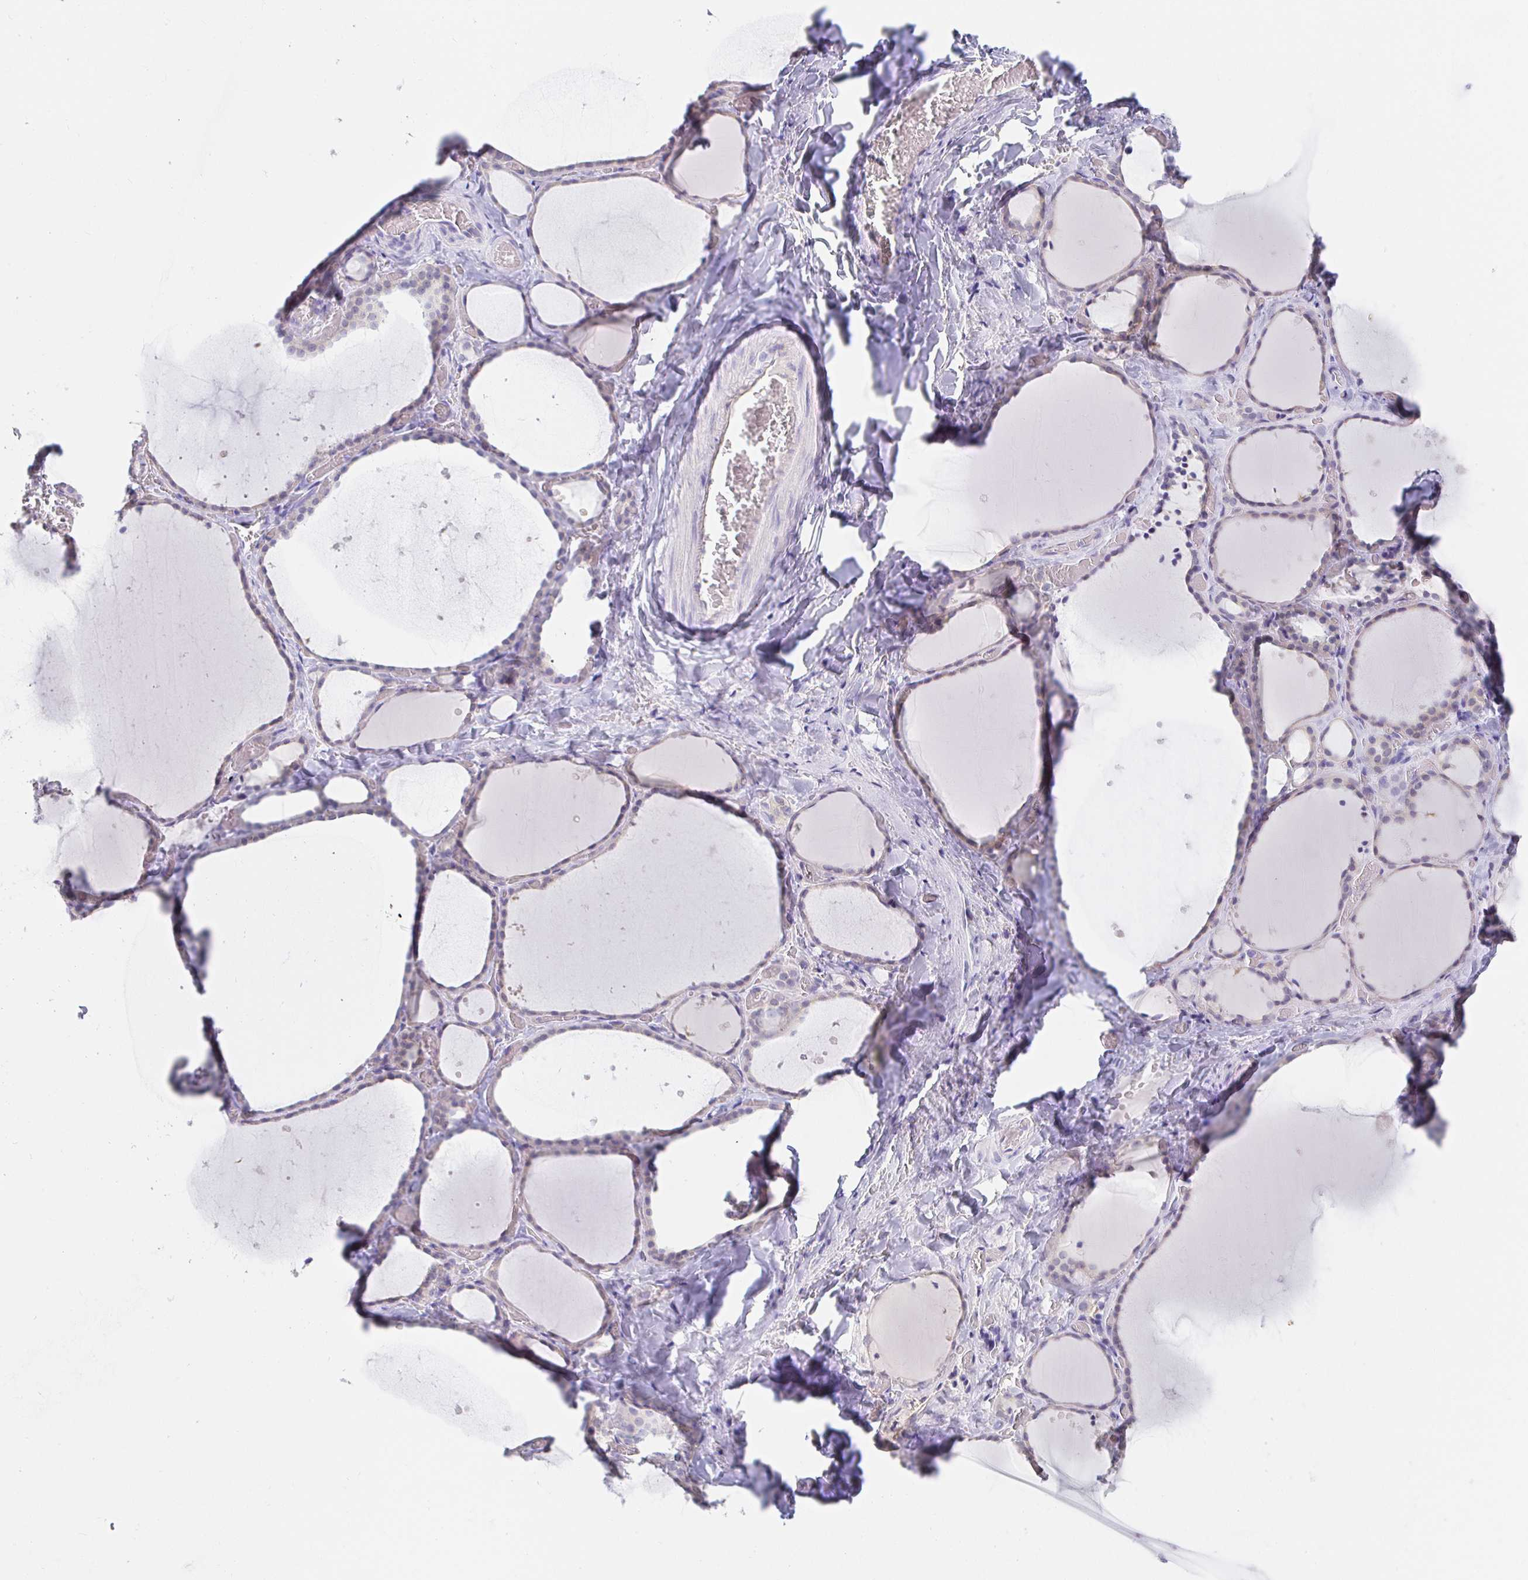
{"staining": {"intensity": "negative", "quantity": "none", "location": "none"}, "tissue": "thyroid gland", "cell_type": "Glandular cells", "image_type": "normal", "snomed": [{"axis": "morphology", "description": "Normal tissue, NOS"}, {"axis": "topography", "description": "Thyroid gland"}], "caption": "This is an immunohistochemistry histopathology image of normal thyroid gland. There is no expression in glandular cells.", "gene": "PDE6B", "patient": {"sex": "female", "age": 36}}